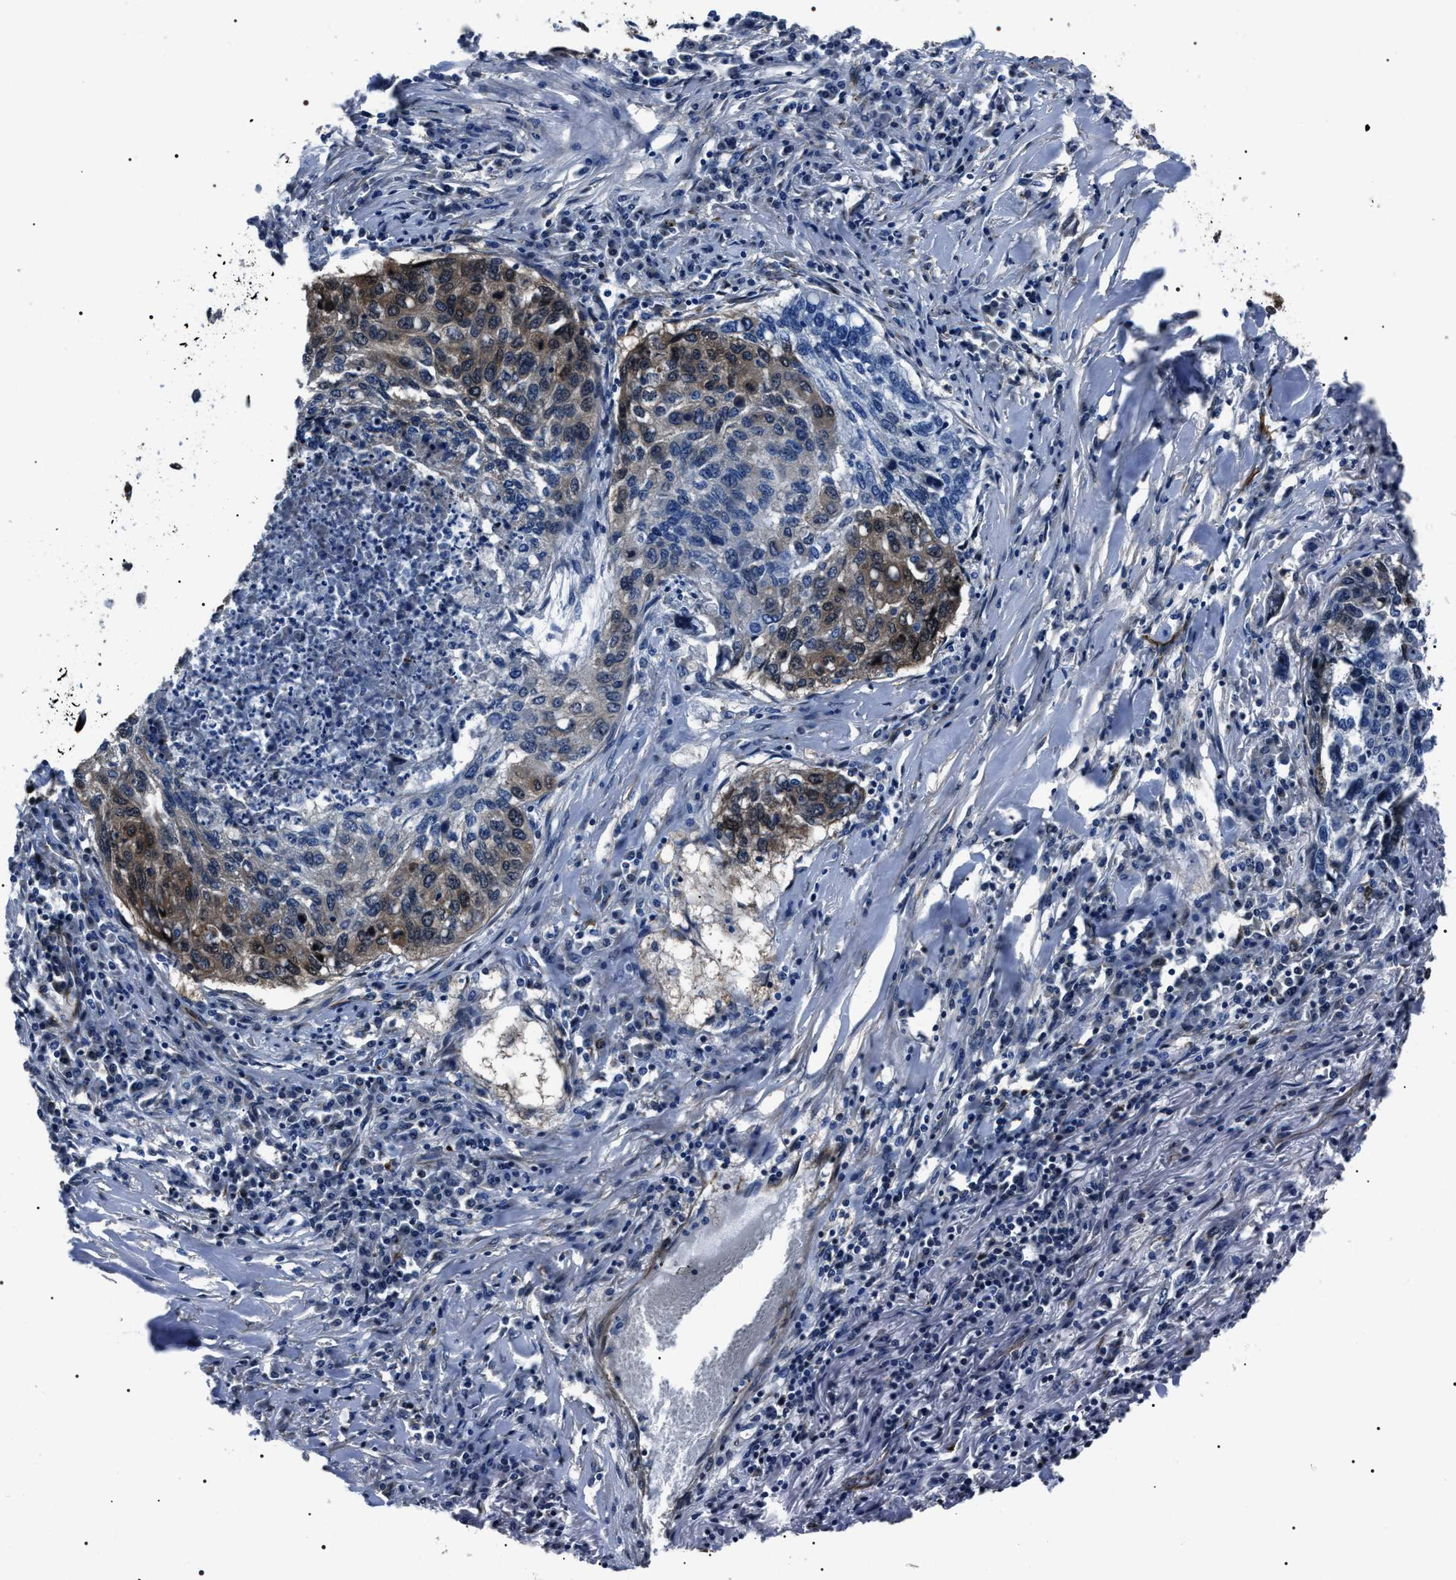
{"staining": {"intensity": "moderate", "quantity": "25%-75%", "location": "cytoplasmic/membranous"}, "tissue": "lung cancer", "cell_type": "Tumor cells", "image_type": "cancer", "snomed": [{"axis": "morphology", "description": "Squamous cell carcinoma, NOS"}, {"axis": "topography", "description": "Lung"}], "caption": "Protein expression analysis of squamous cell carcinoma (lung) demonstrates moderate cytoplasmic/membranous staining in approximately 25%-75% of tumor cells. The staining was performed using DAB to visualize the protein expression in brown, while the nuclei were stained in blue with hematoxylin (Magnification: 20x).", "gene": "BAG2", "patient": {"sex": "female", "age": 63}}